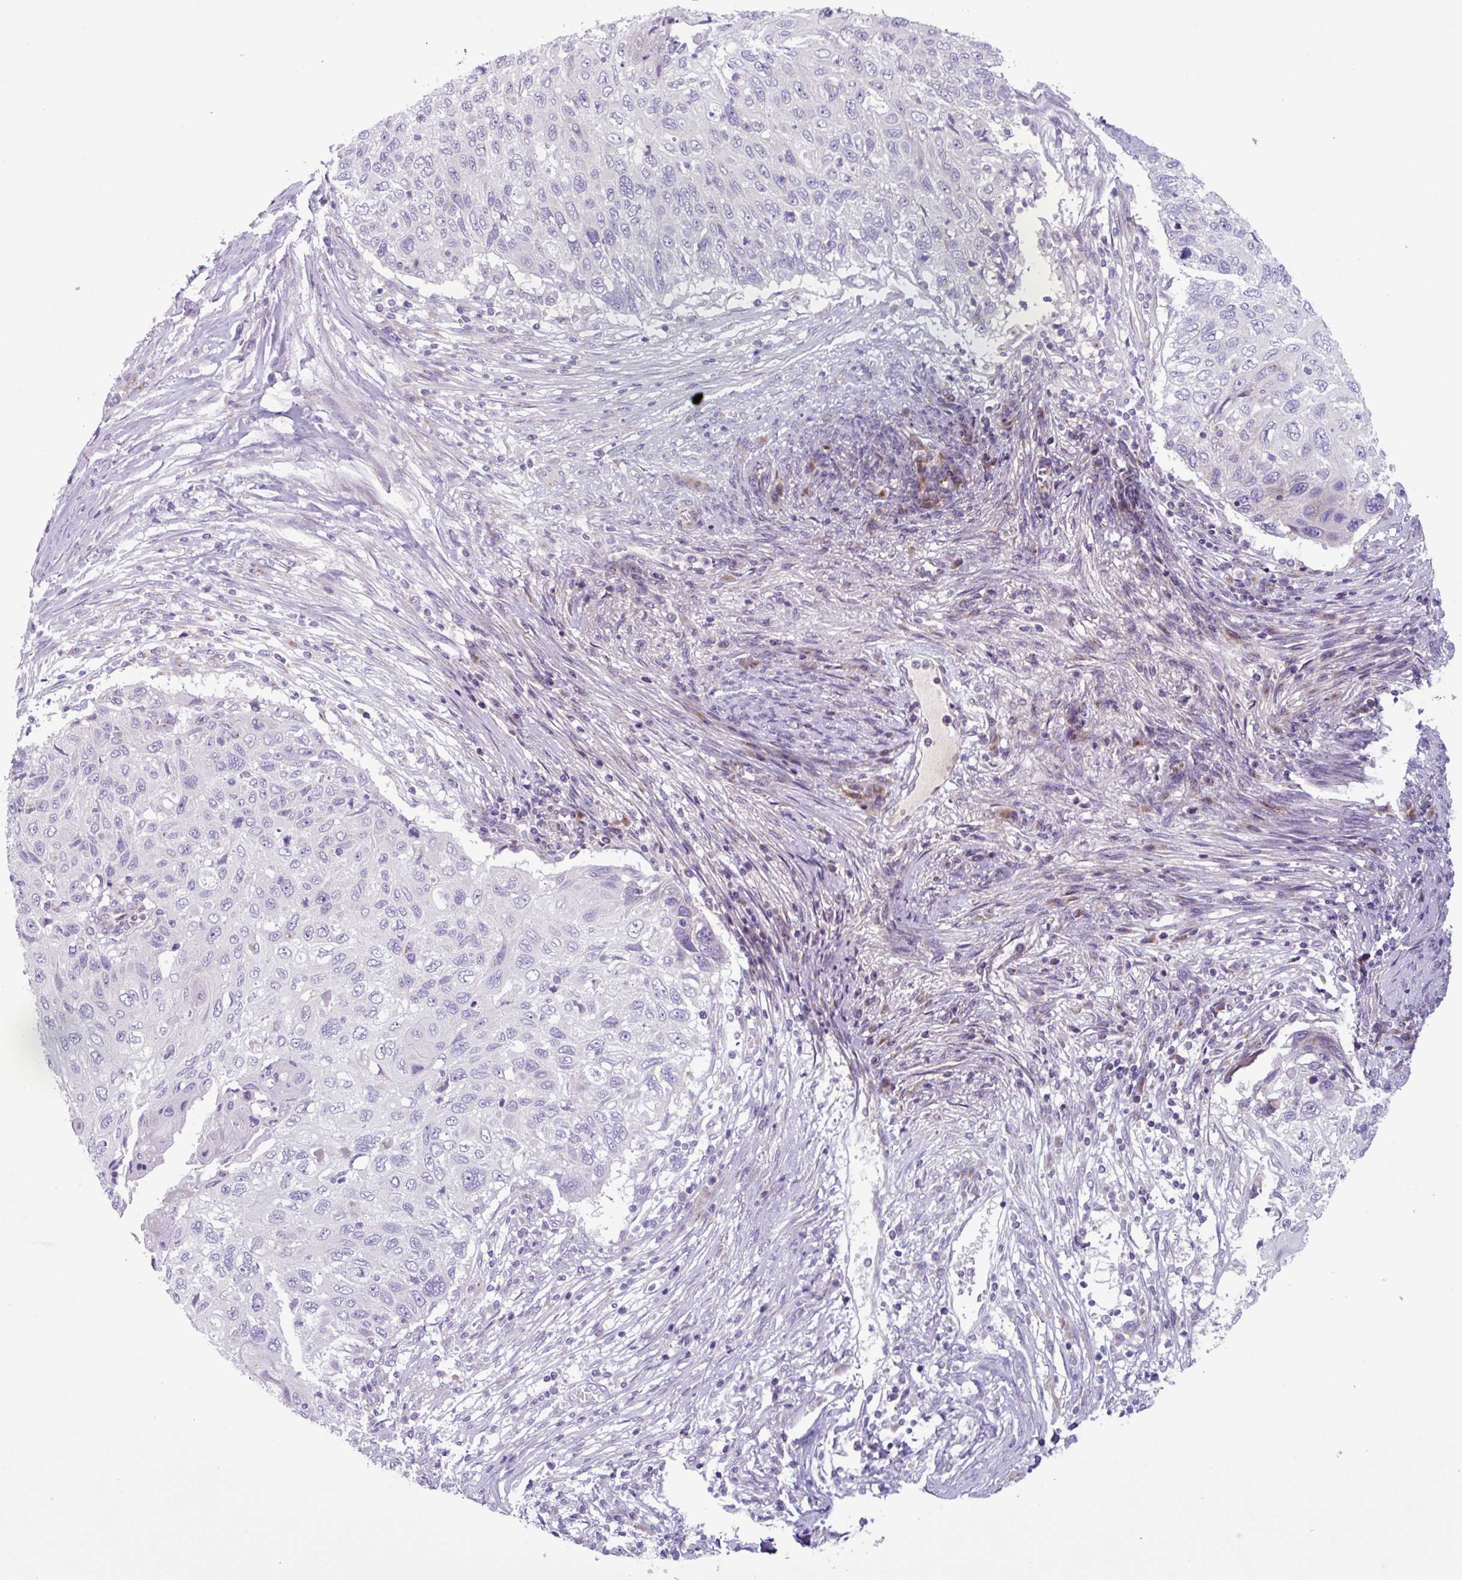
{"staining": {"intensity": "negative", "quantity": "none", "location": "none"}, "tissue": "cervical cancer", "cell_type": "Tumor cells", "image_type": "cancer", "snomed": [{"axis": "morphology", "description": "Squamous cell carcinoma, NOS"}, {"axis": "topography", "description": "Cervix"}], "caption": "A high-resolution image shows immunohistochemistry (IHC) staining of squamous cell carcinoma (cervical), which reveals no significant staining in tumor cells. (DAB immunohistochemistry (IHC) with hematoxylin counter stain).", "gene": "STIMATE", "patient": {"sex": "female", "age": 70}}